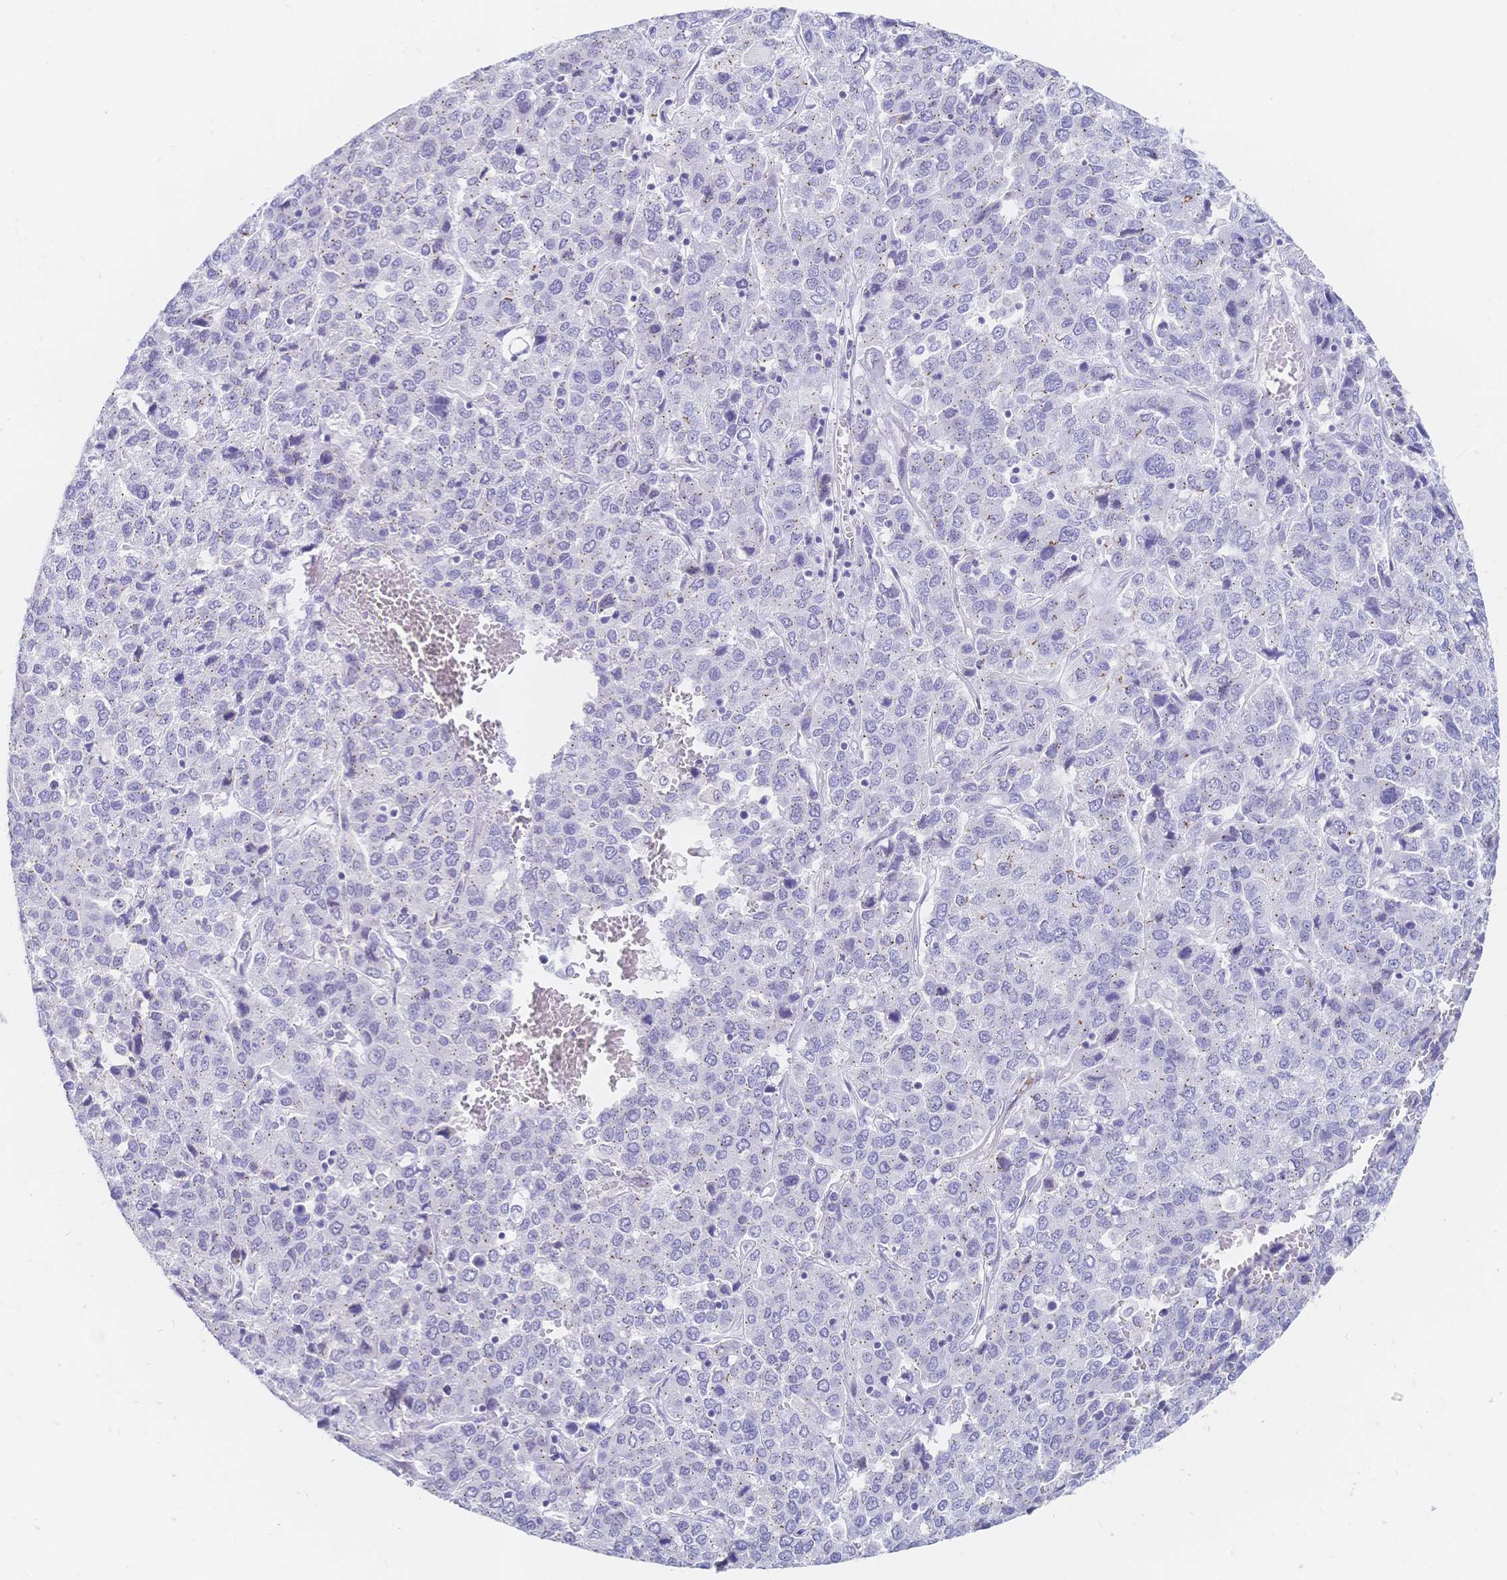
{"staining": {"intensity": "negative", "quantity": "none", "location": "none"}, "tissue": "liver cancer", "cell_type": "Tumor cells", "image_type": "cancer", "snomed": [{"axis": "morphology", "description": "Carcinoma, Hepatocellular, NOS"}, {"axis": "topography", "description": "Liver"}], "caption": "High power microscopy micrograph of an IHC histopathology image of liver hepatocellular carcinoma, revealing no significant expression in tumor cells.", "gene": "PSORS1C2", "patient": {"sex": "male", "age": 69}}